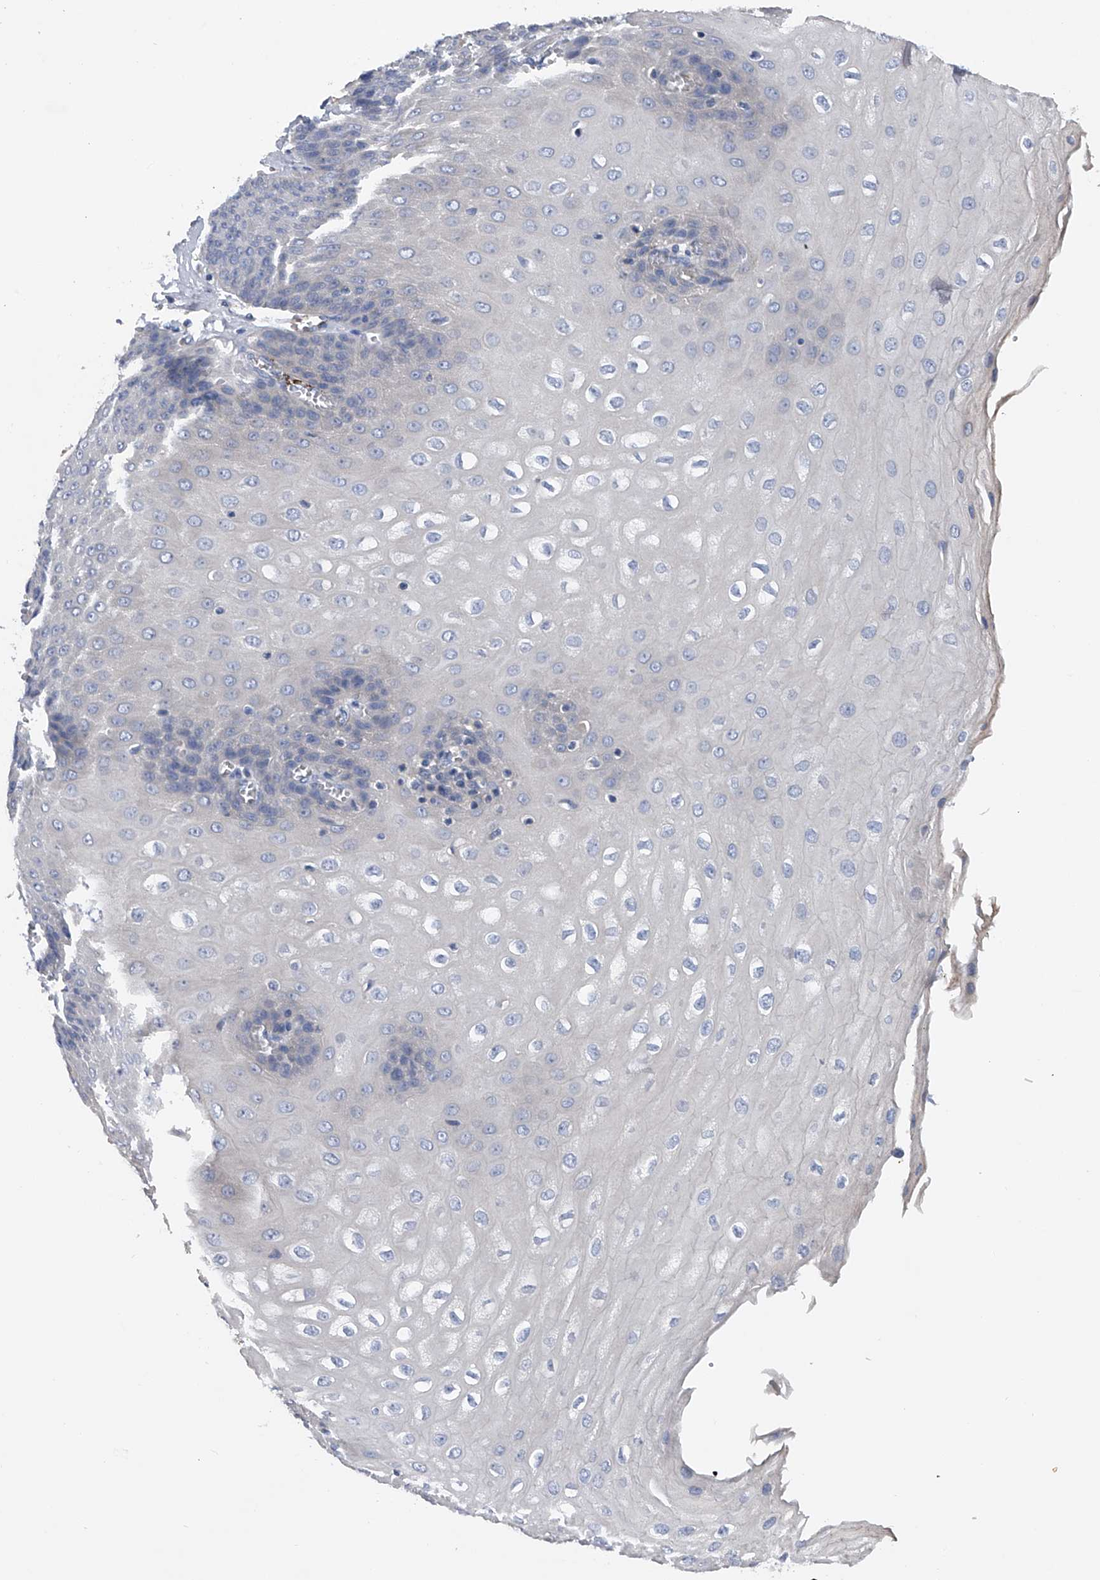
{"staining": {"intensity": "weak", "quantity": "<25%", "location": "cytoplasmic/membranous"}, "tissue": "esophagus", "cell_type": "Squamous epithelial cells", "image_type": "normal", "snomed": [{"axis": "morphology", "description": "Normal tissue, NOS"}, {"axis": "topography", "description": "Esophagus"}], "caption": "Esophagus stained for a protein using immunohistochemistry (IHC) shows no expression squamous epithelial cells.", "gene": "RWDD2A", "patient": {"sex": "male", "age": 60}}